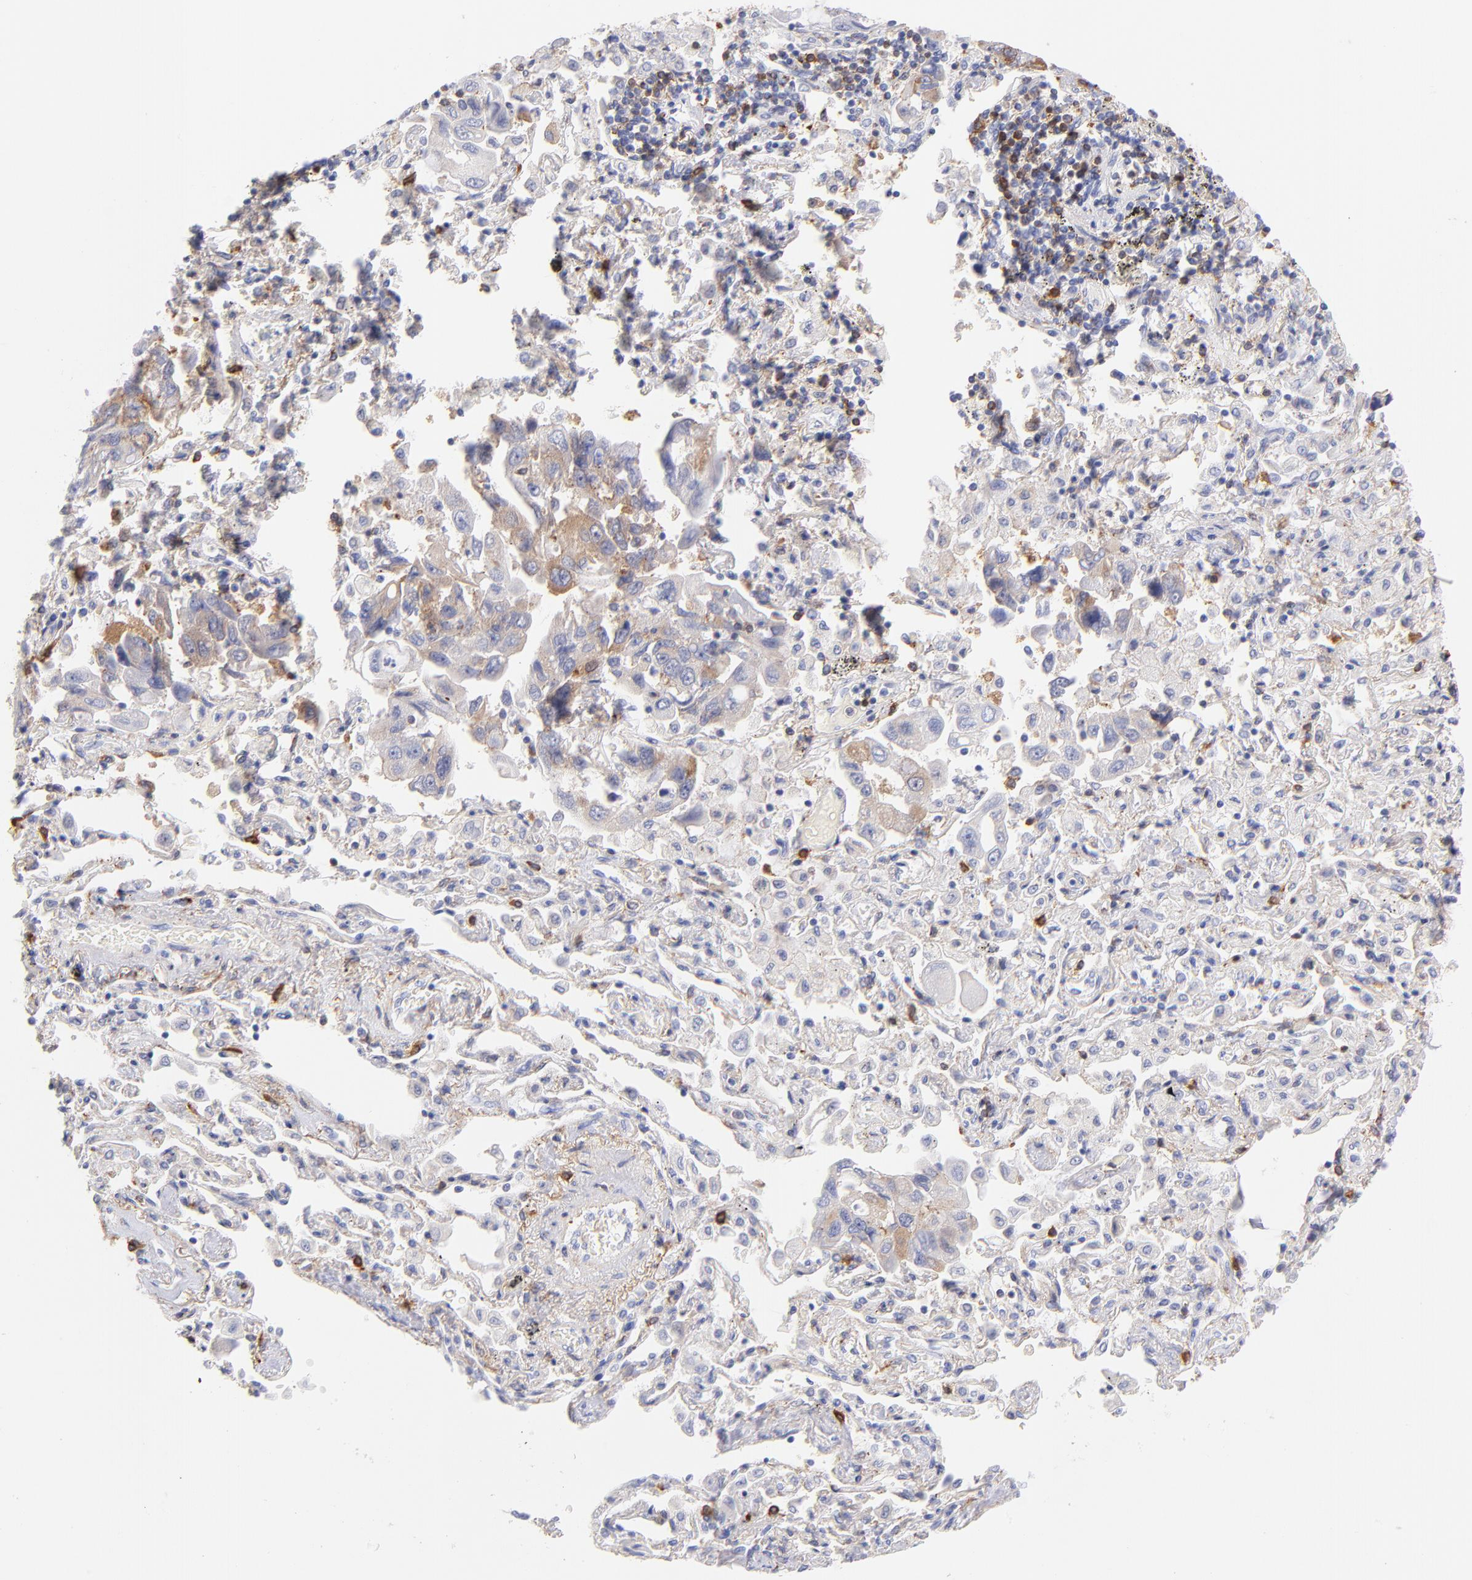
{"staining": {"intensity": "weak", "quantity": ">75%", "location": "cytoplasmic/membranous"}, "tissue": "lung cancer", "cell_type": "Tumor cells", "image_type": "cancer", "snomed": [{"axis": "morphology", "description": "Adenocarcinoma, NOS"}, {"axis": "topography", "description": "Lung"}], "caption": "Immunohistochemical staining of human lung adenocarcinoma demonstrates low levels of weak cytoplasmic/membranous protein positivity in about >75% of tumor cells. (DAB IHC, brown staining for protein, blue staining for nuclei).", "gene": "PRKCA", "patient": {"sex": "male", "age": 64}}